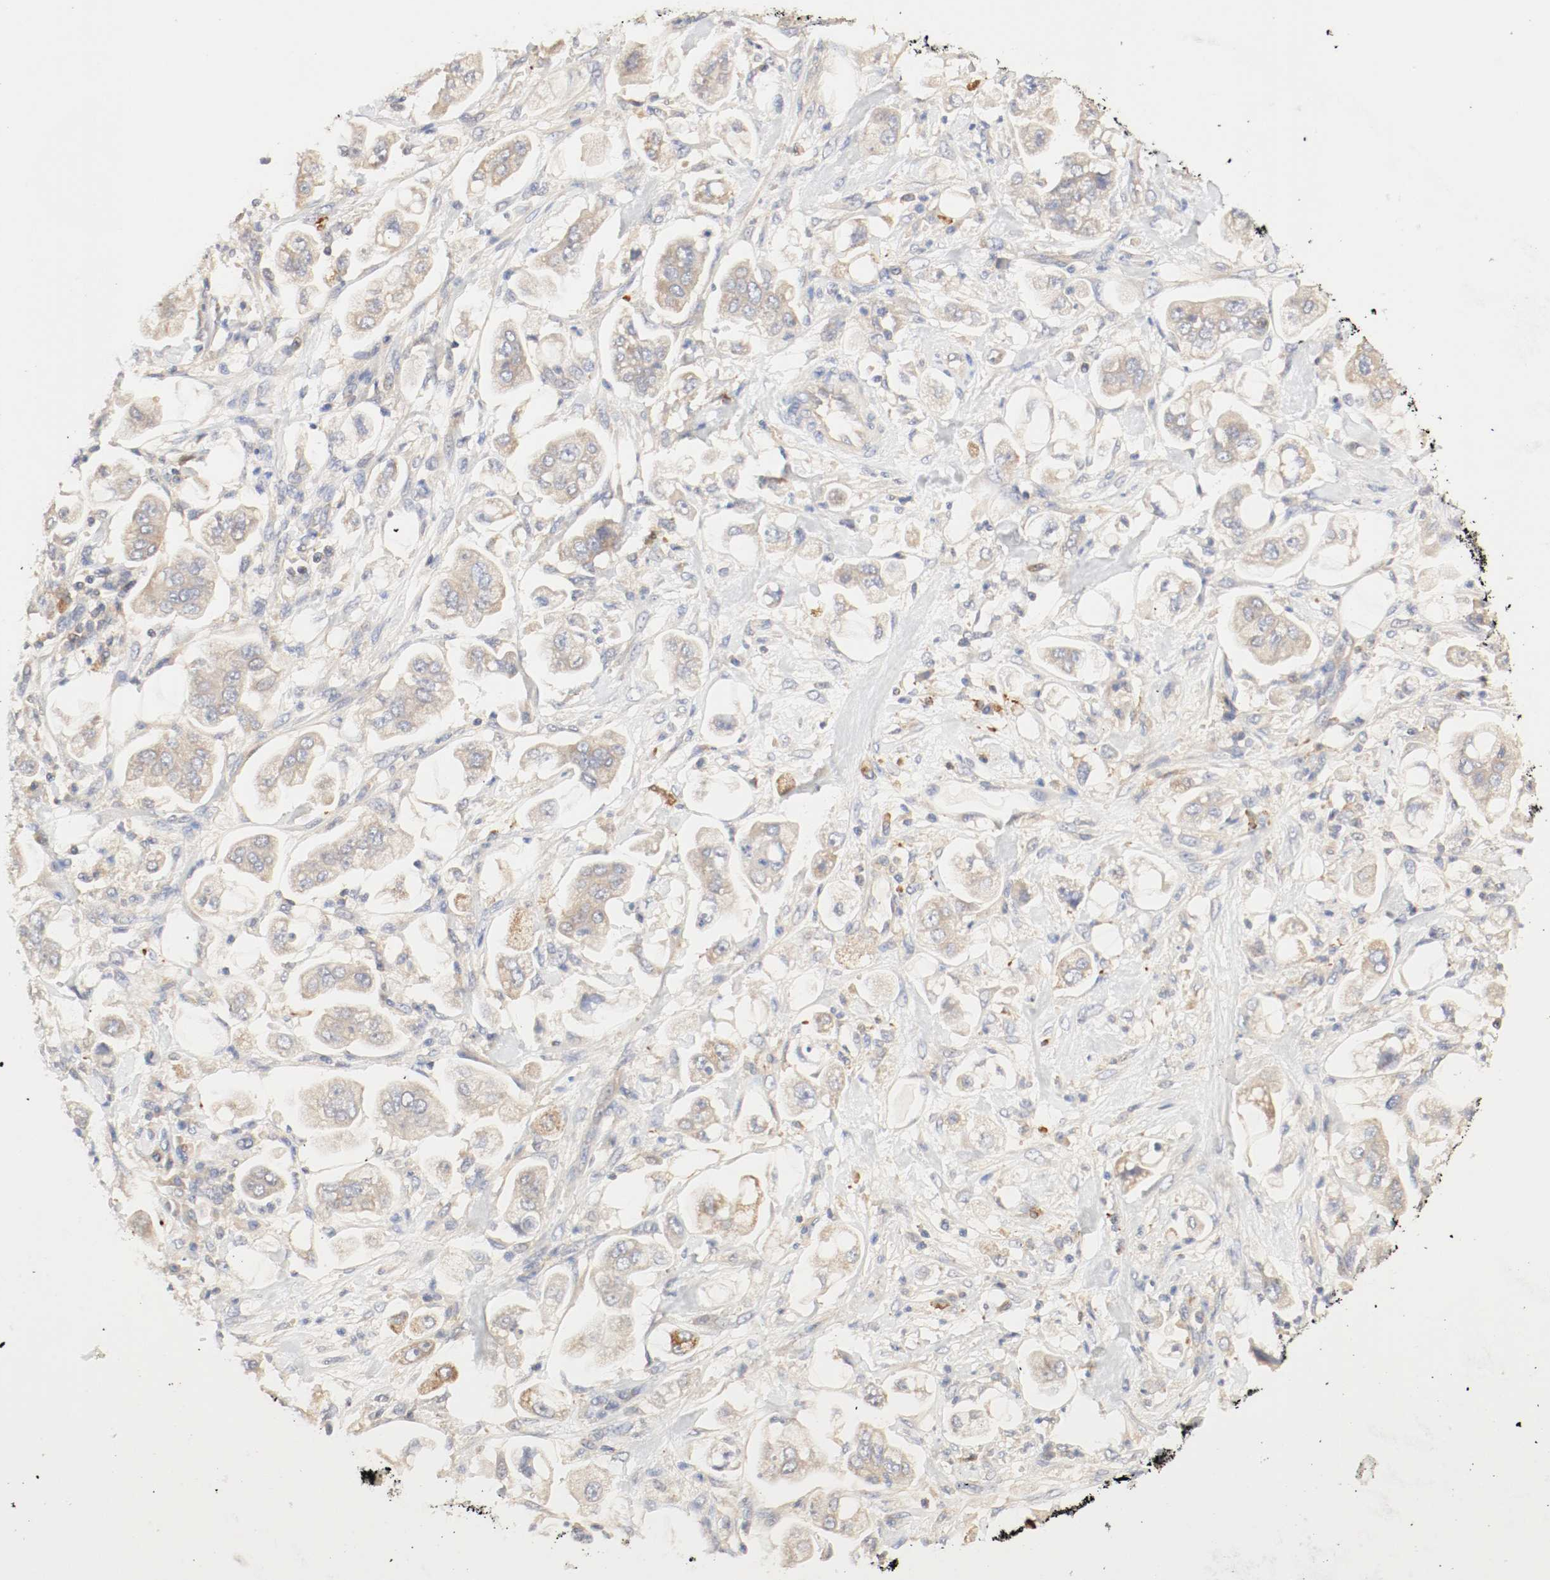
{"staining": {"intensity": "moderate", "quantity": ">75%", "location": "cytoplasmic/membranous"}, "tissue": "stomach cancer", "cell_type": "Tumor cells", "image_type": "cancer", "snomed": [{"axis": "morphology", "description": "Adenocarcinoma, NOS"}, {"axis": "topography", "description": "Stomach"}], "caption": "This photomicrograph displays adenocarcinoma (stomach) stained with IHC to label a protein in brown. The cytoplasmic/membranous of tumor cells show moderate positivity for the protein. Nuclei are counter-stained blue.", "gene": "GIT1", "patient": {"sex": "male", "age": 62}}